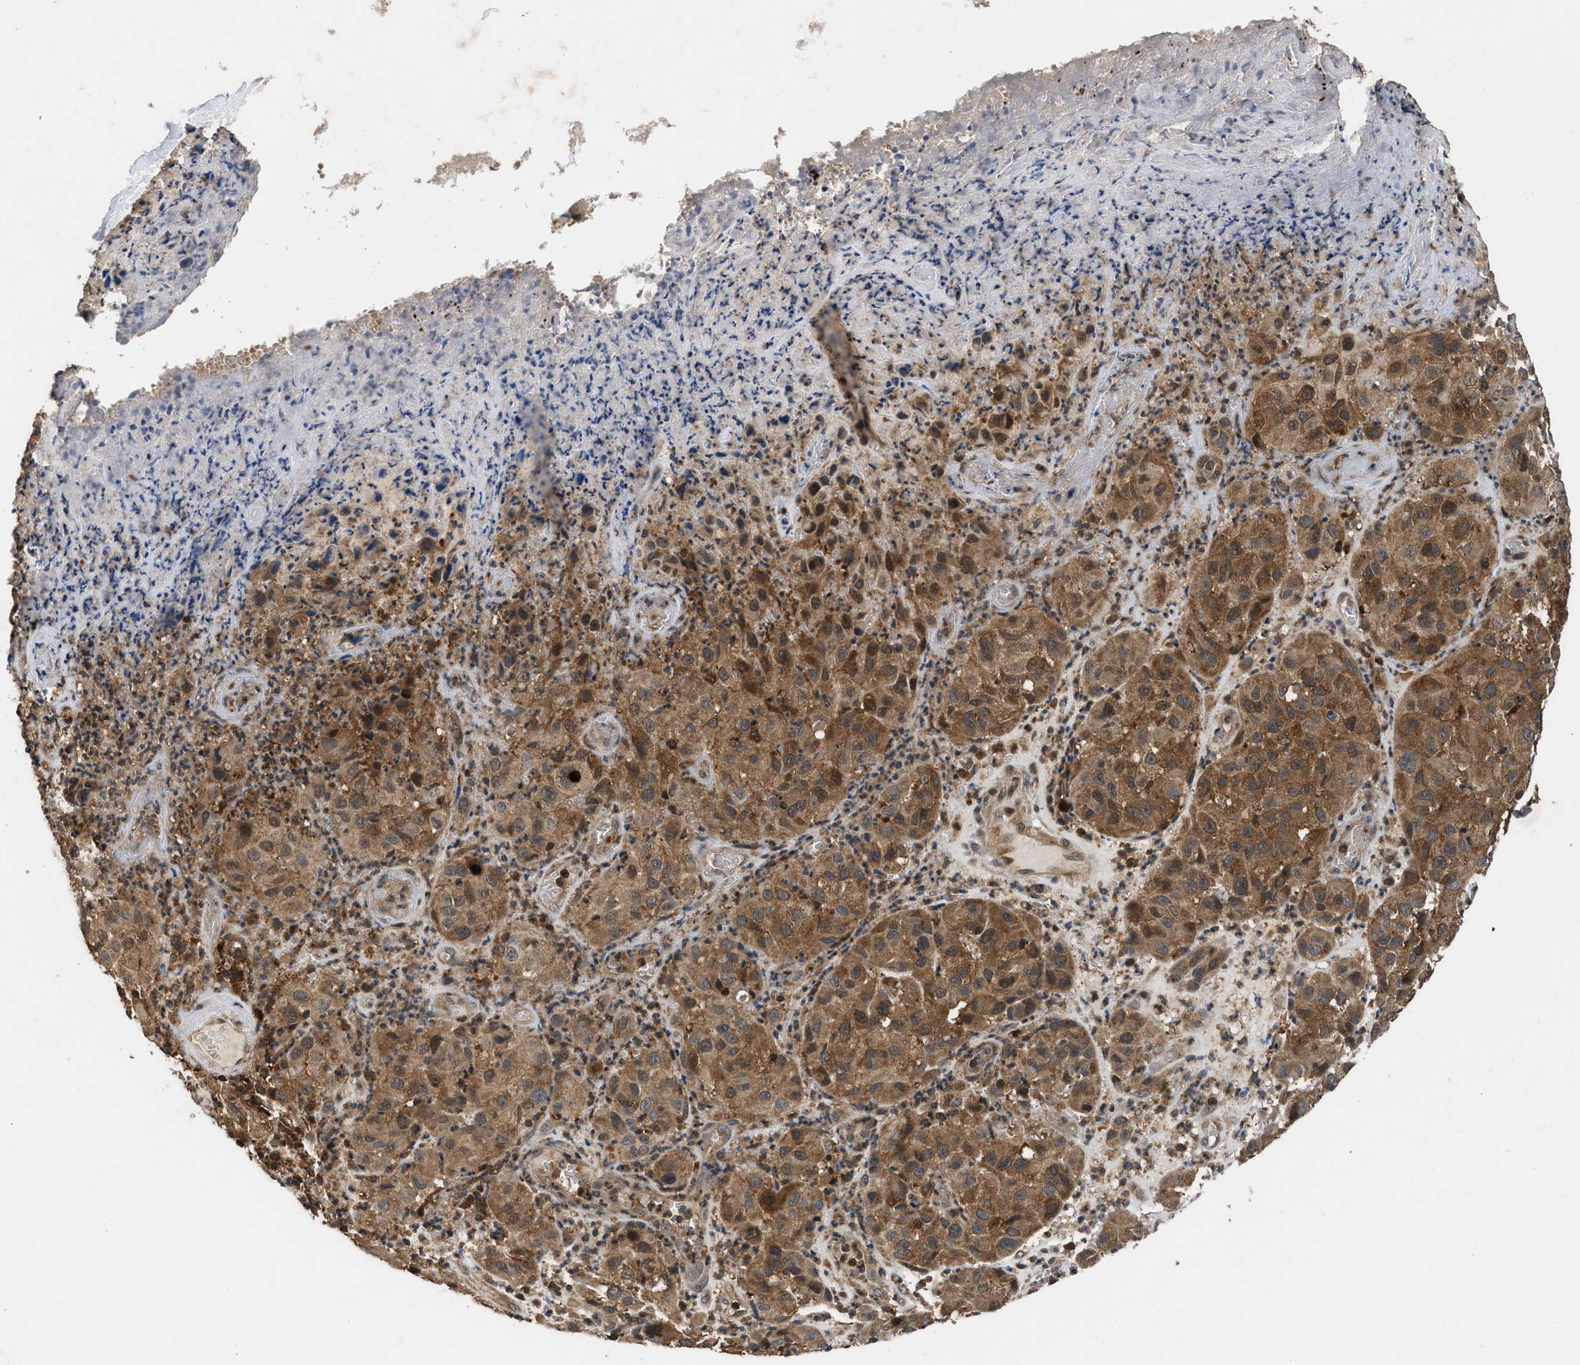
{"staining": {"intensity": "moderate", "quantity": ">75%", "location": "cytoplasmic/membranous"}, "tissue": "melanoma", "cell_type": "Tumor cells", "image_type": "cancer", "snomed": [{"axis": "morphology", "description": "Malignant melanoma, NOS"}, {"axis": "topography", "description": "Skin"}], "caption": "DAB immunohistochemical staining of human melanoma displays moderate cytoplasmic/membranous protein staining in about >75% of tumor cells. The staining is performed using DAB brown chromogen to label protein expression. The nuclei are counter-stained blue using hematoxylin.", "gene": "OXSR1", "patient": {"sex": "female", "age": 21}}